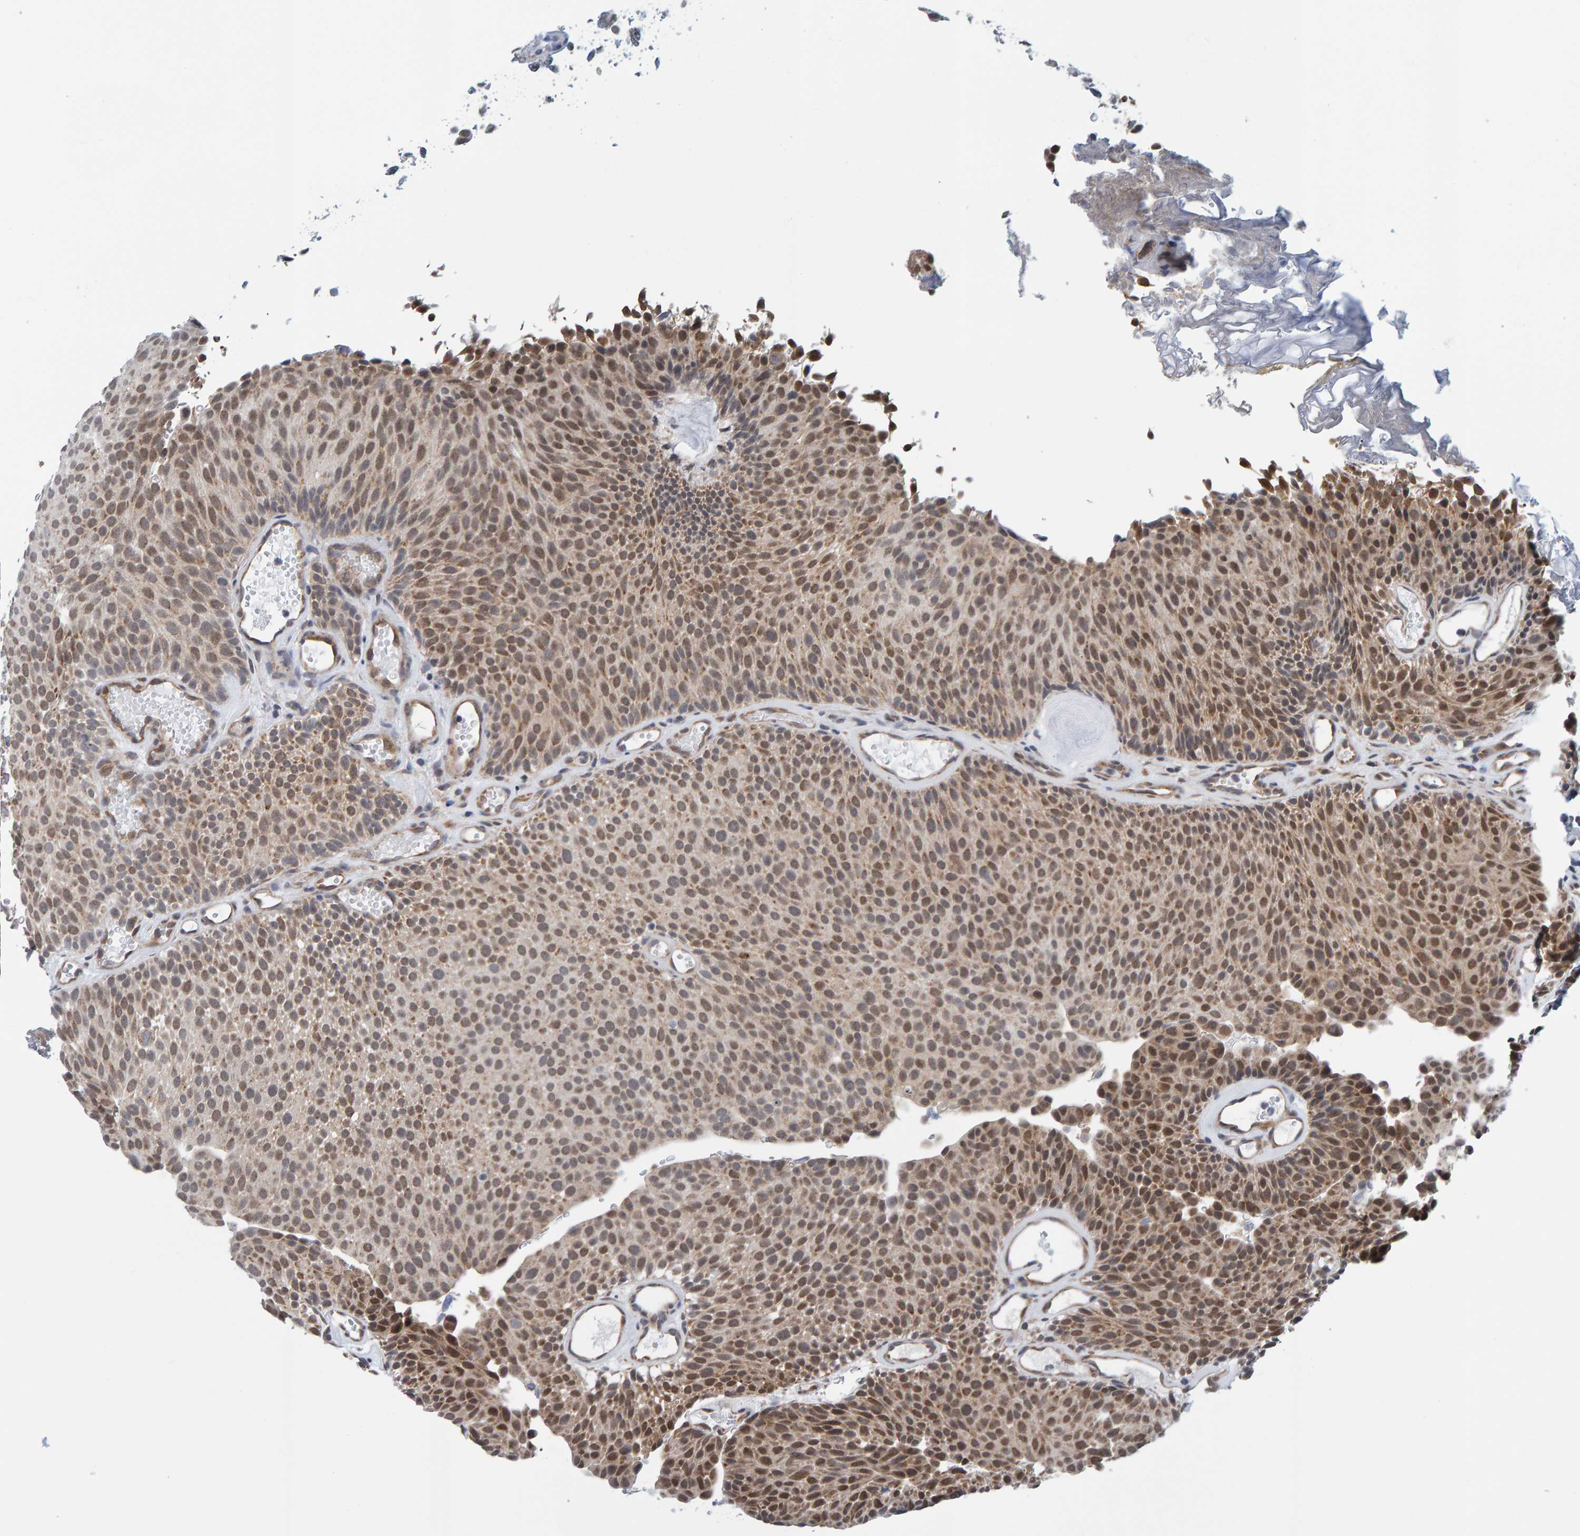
{"staining": {"intensity": "moderate", "quantity": ">75%", "location": "cytoplasmic/membranous,nuclear"}, "tissue": "urothelial cancer", "cell_type": "Tumor cells", "image_type": "cancer", "snomed": [{"axis": "morphology", "description": "Urothelial carcinoma, Low grade"}, {"axis": "topography", "description": "Urinary bladder"}], "caption": "IHC (DAB) staining of human urothelial cancer exhibits moderate cytoplasmic/membranous and nuclear protein staining in about >75% of tumor cells.", "gene": "SCRN2", "patient": {"sex": "male", "age": 78}}